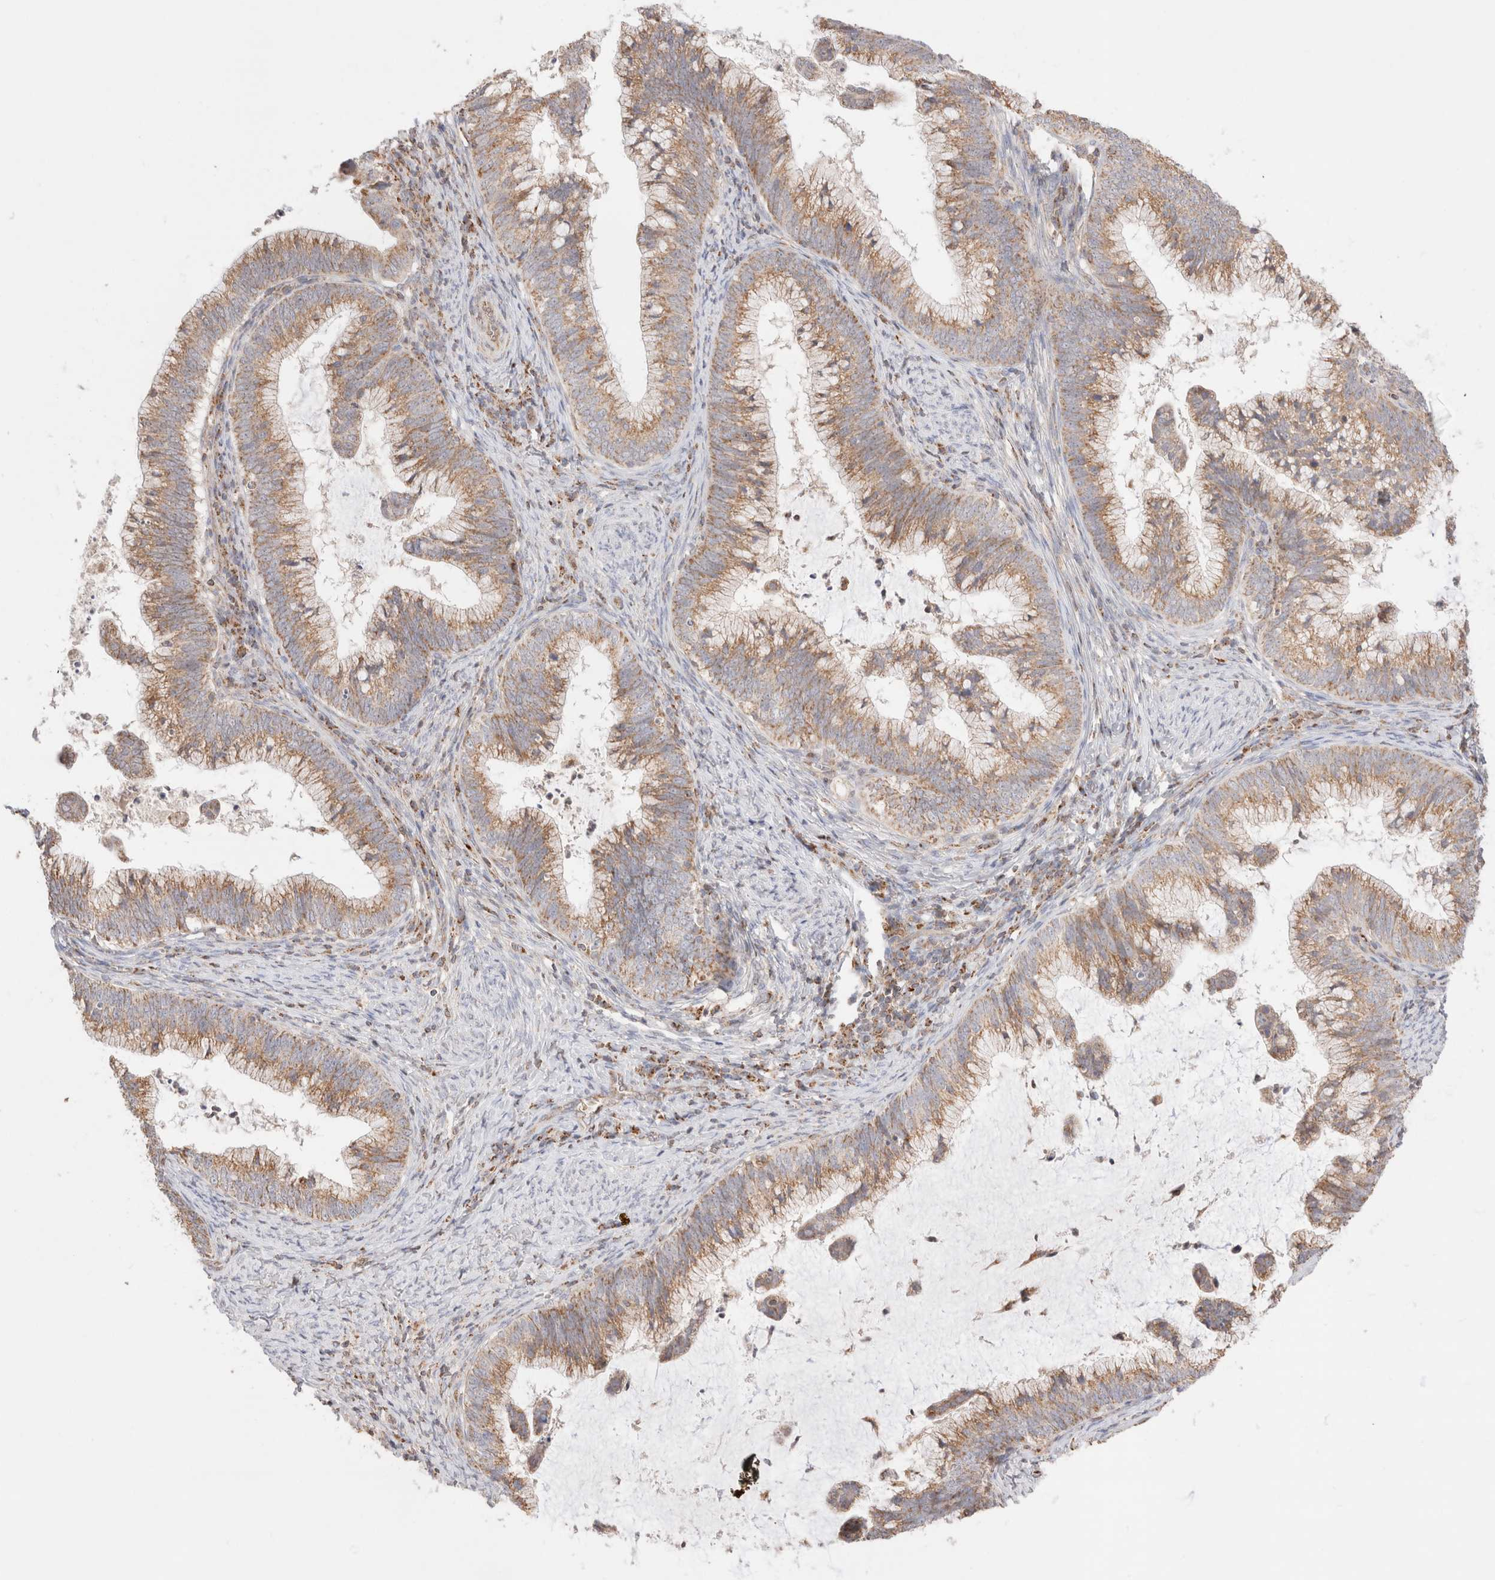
{"staining": {"intensity": "moderate", "quantity": ">75%", "location": "cytoplasmic/membranous"}, "tissue": "cervical cancer", "cell_type": "Tumor cells", "image_type": "cancer", "snomed": [{"axis": "morphology", "description": "Adenocarcinoma, NOS"}, {"axis": "topography", "description": "Cervix"}], "caption": "Moderate cytoplasmic/membranous staining for a protein is appreciated in approximately >75% of tumor cells of cervical cancer (adenocarcinoma) using immunohistochemistry.", "gene": "TMPPE", "patient": {"sex": "female", "age": 36}}